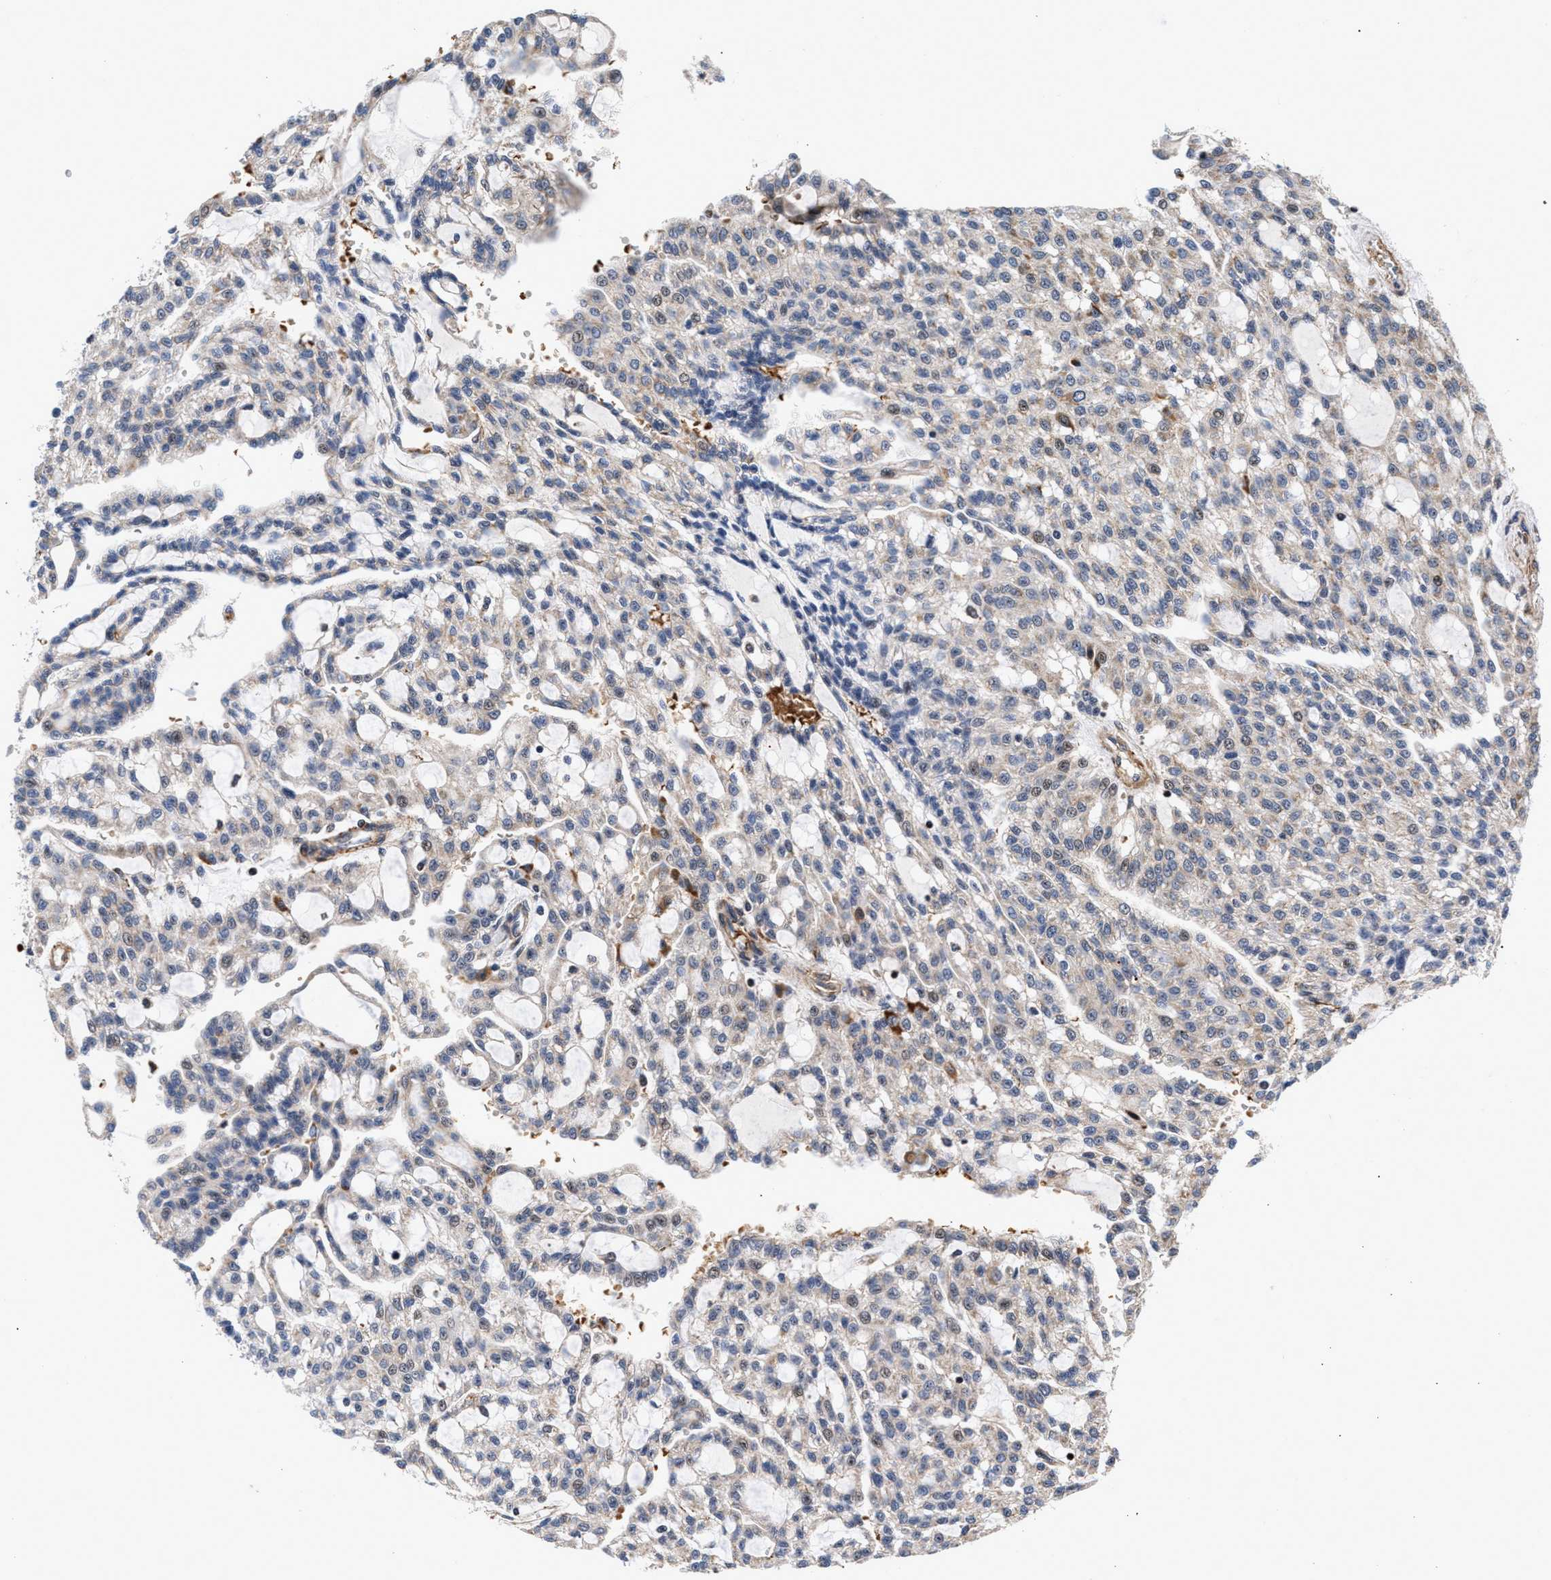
{"staining": {"intensity": "weak", "quantity": "<25%", "location": "cytoplasmic/membranous"}, "tissue": "renal cancer", "cell_type": "Tumor cells", "image_type": "cancer", "snomed": [{"axis": "morphology", "description": "Adenocarcinoma, NOS"}, {"axis": "topography", "description": "Kidney"}], "caption": "A histopathology image of human renal cancer (adenocarcinoma) is negative for staining in tumor cells.", "gene": "SGK1", "patient": {"sex": "male", "age": 63}}